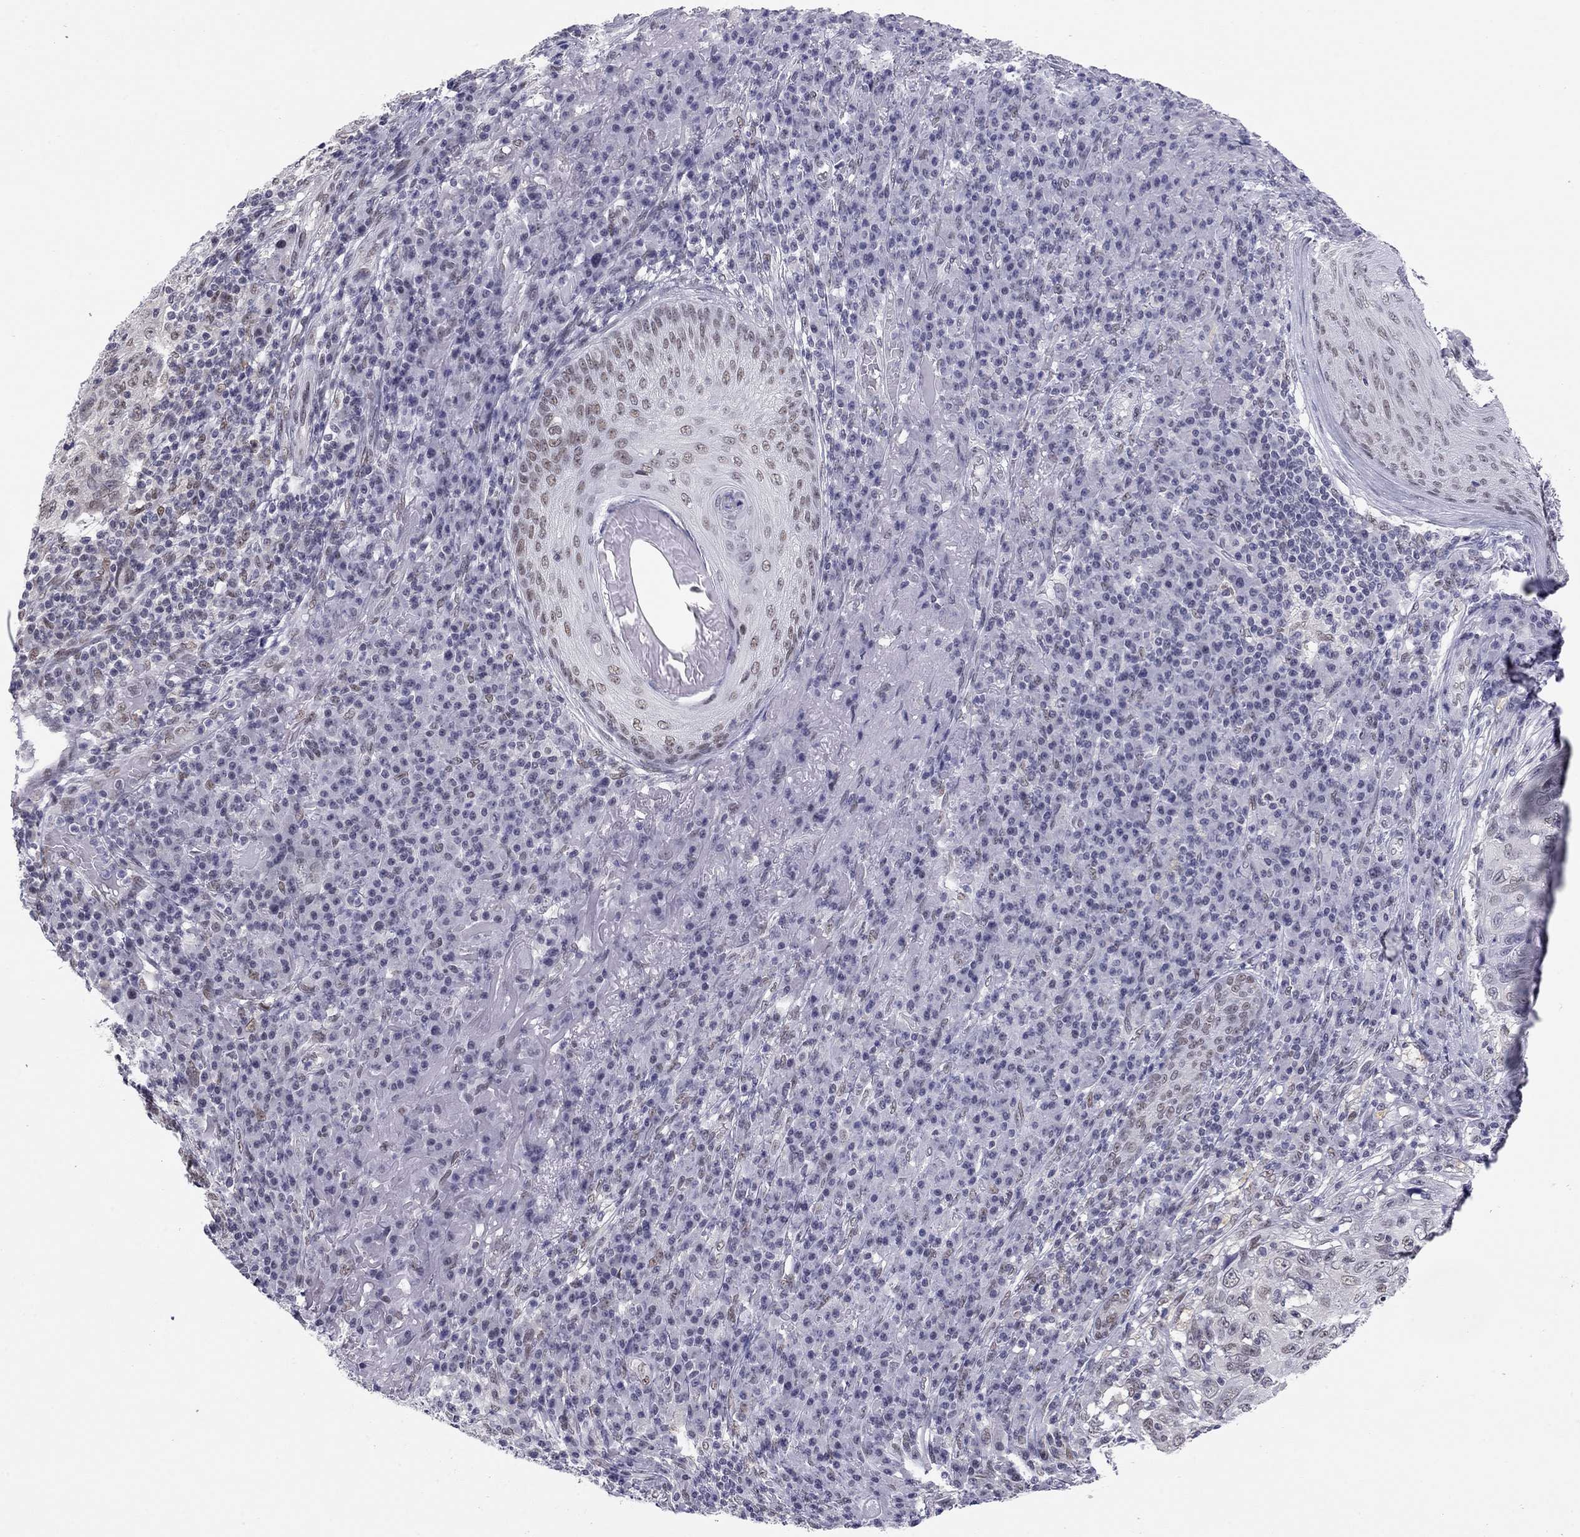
{"staining": {"intensity": "weak", "quantity": "25%-75%", "location": "nuclear"}, "tissue": "skin cancer", "cell_type": "Tumor cells", "image_type": "cancer", "snomed": [{"axis": "morphology", "description": "Squamous cell carcinoma, NOS"}, {"axis": "topography", "description": "Skin"}], "caption": "Skin cancer (squamous cell carcinoma) stained with a brown dye displays weak nuclear positive staining in approximately 25%-75% of tumor cells.", "gene": "DOT1L", "patient": {"sex": "male", "age": 92}}